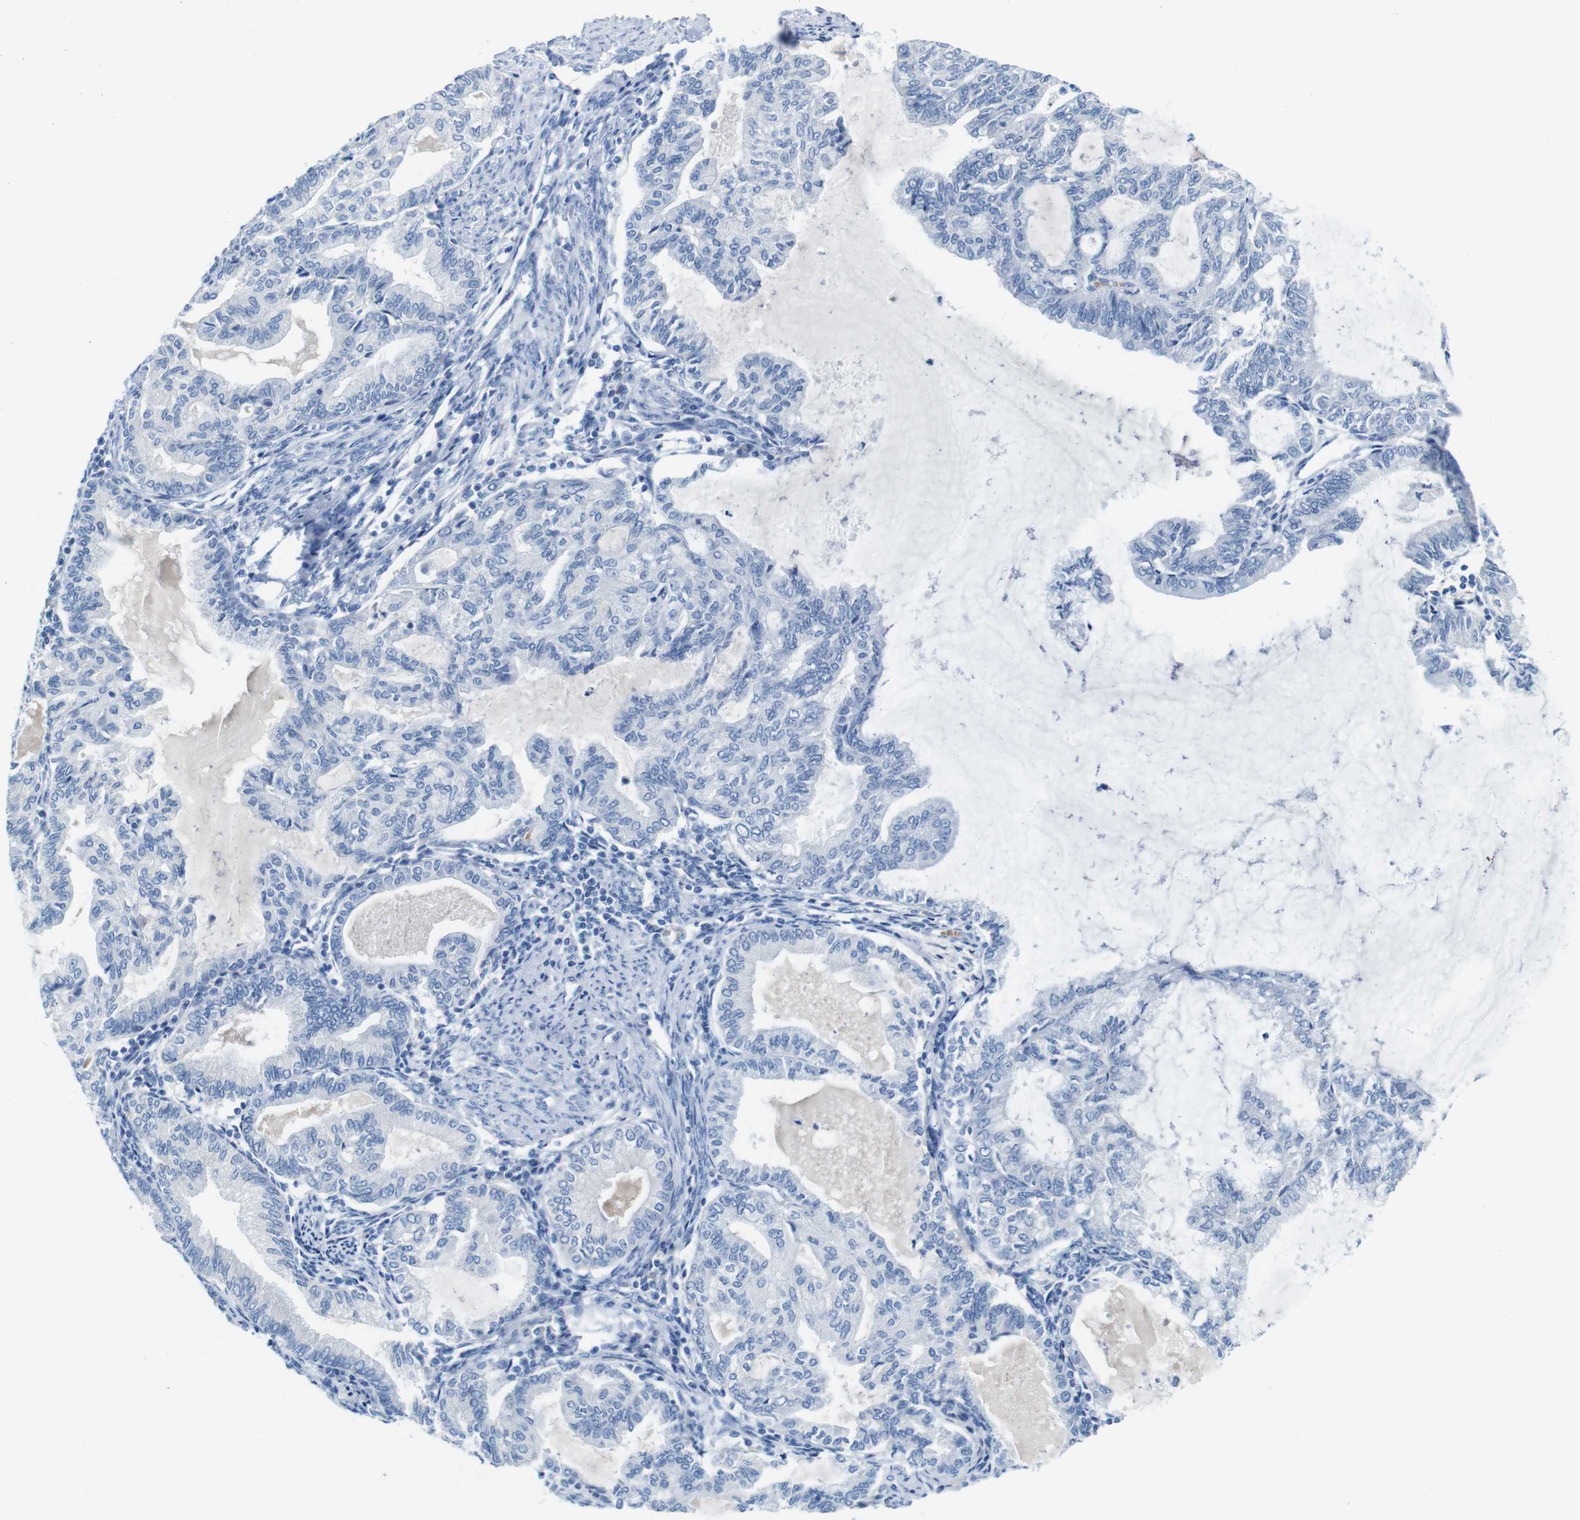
{"staining": {"intensity": "negative", "quantity": "none", "location": "none"}, "tissue": "endometrial cancer", "cell_type": "Tumor cells", "image_type": "cancer", "snomed": [{"axis": "morphology", "description": "Adenocarcinoma, NOS"}, {"axis": "topography", "description": "Endometrium"}], "caption": "Immunohistochemistry photomicrograph of neoplastic tissue: human adenocarcinoma (endometrial) stained with DAB shows no significant protein expression in tumor cells.", "gene": "IGSF8", "patient": {"sex": "female", "age": 86}}